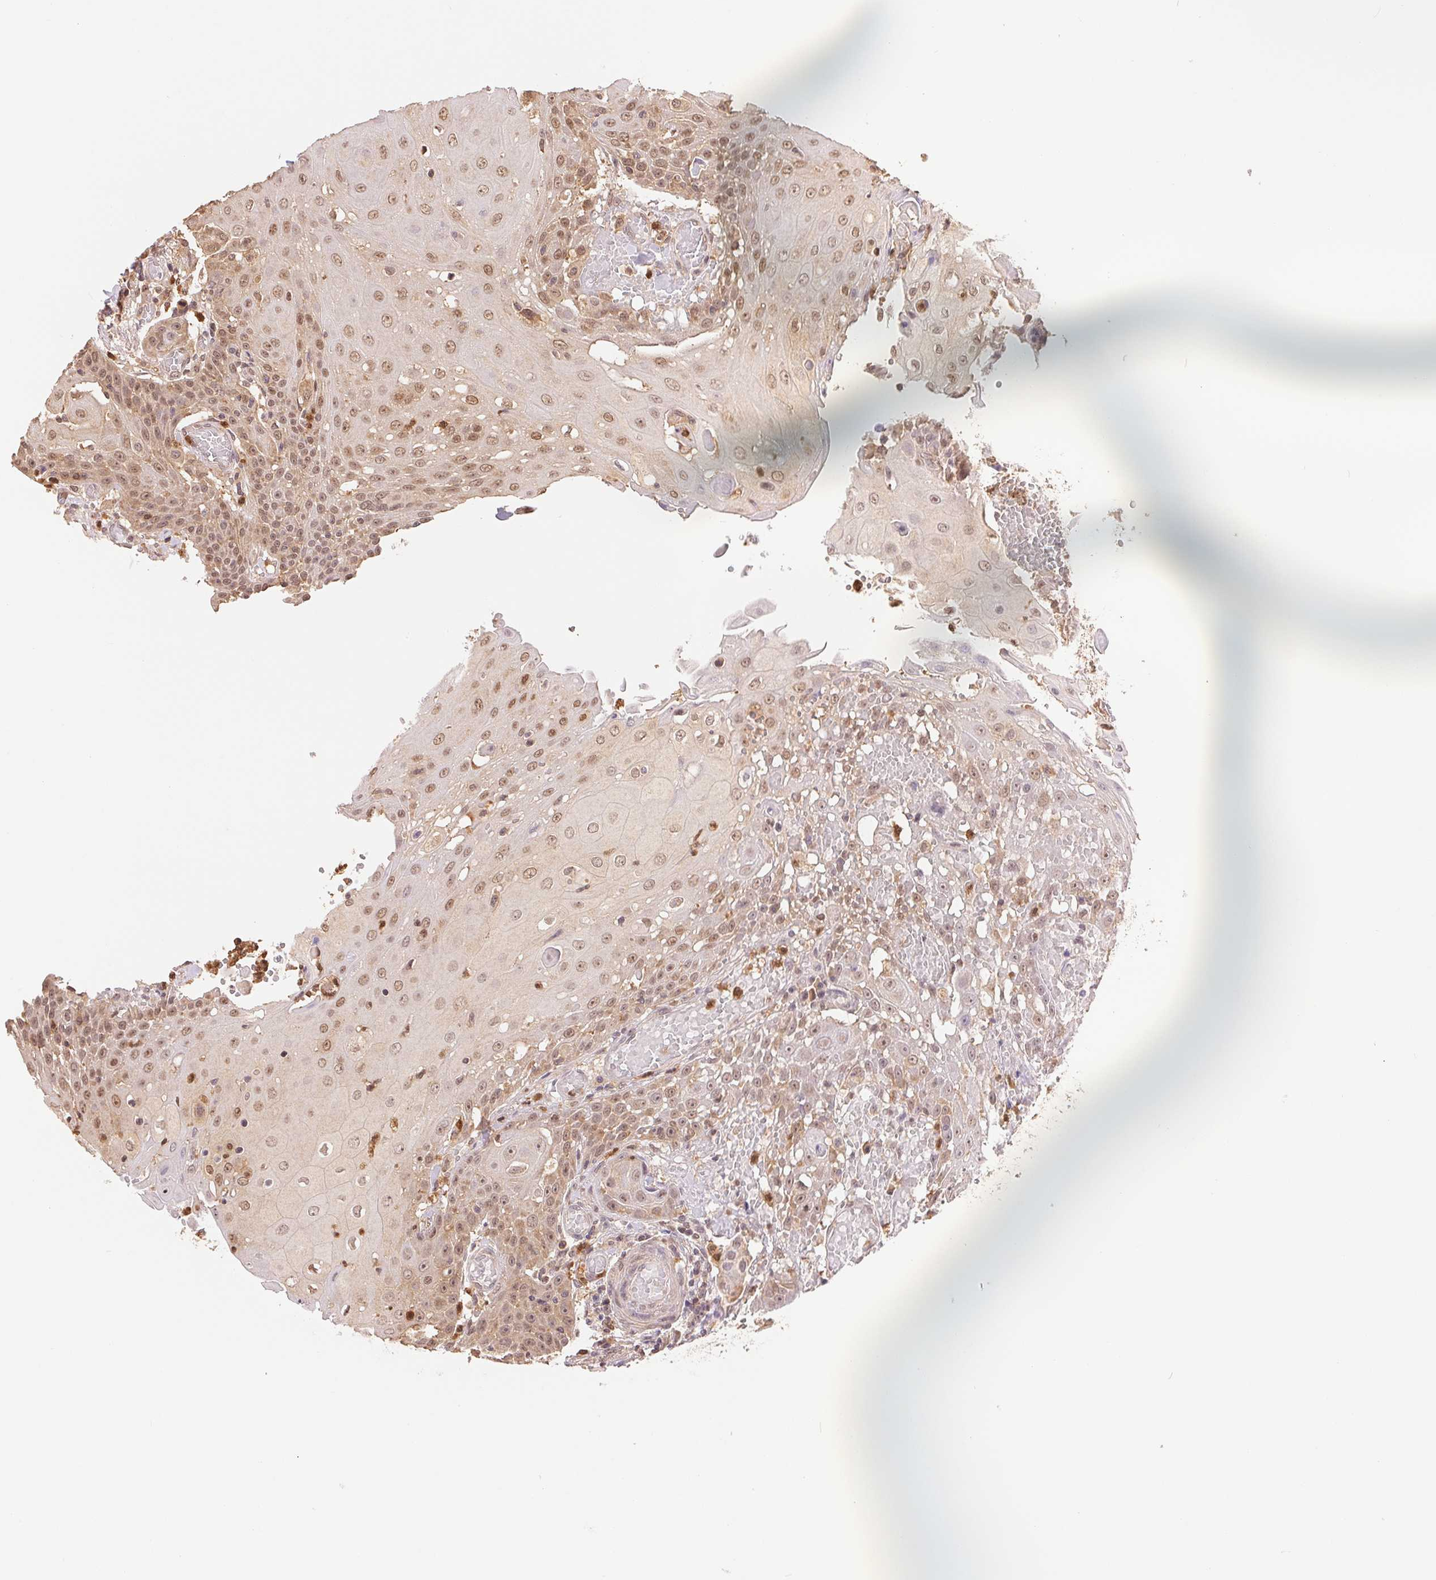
{"staining": {"intensity": "moderate", "quantity": ">75%", "location": "nuclear"}, "tissue": "head and neck cancer", "cell_type": "Tumor cells", "image_type": "cancer", "snomed": [{"axis": "morphology", "description": "Normal tissue, NOS"}, {"axis": "morphology", "description": "Squamous cell carcinoma, NOS"}, {"axis": "topography", "description": "Oral tissue"}, {"axis": "topography", "description": "Head-Neck"}], "caption": "High-power microscopy captured an immunohistochemistry micrograph of squamous cell carcinoma (head and neck), revealing moderate nuclear staining in approximately >75% of tumor cells.", "gene": "CDC123", "patient": {"sex": "female", "age": 55}}